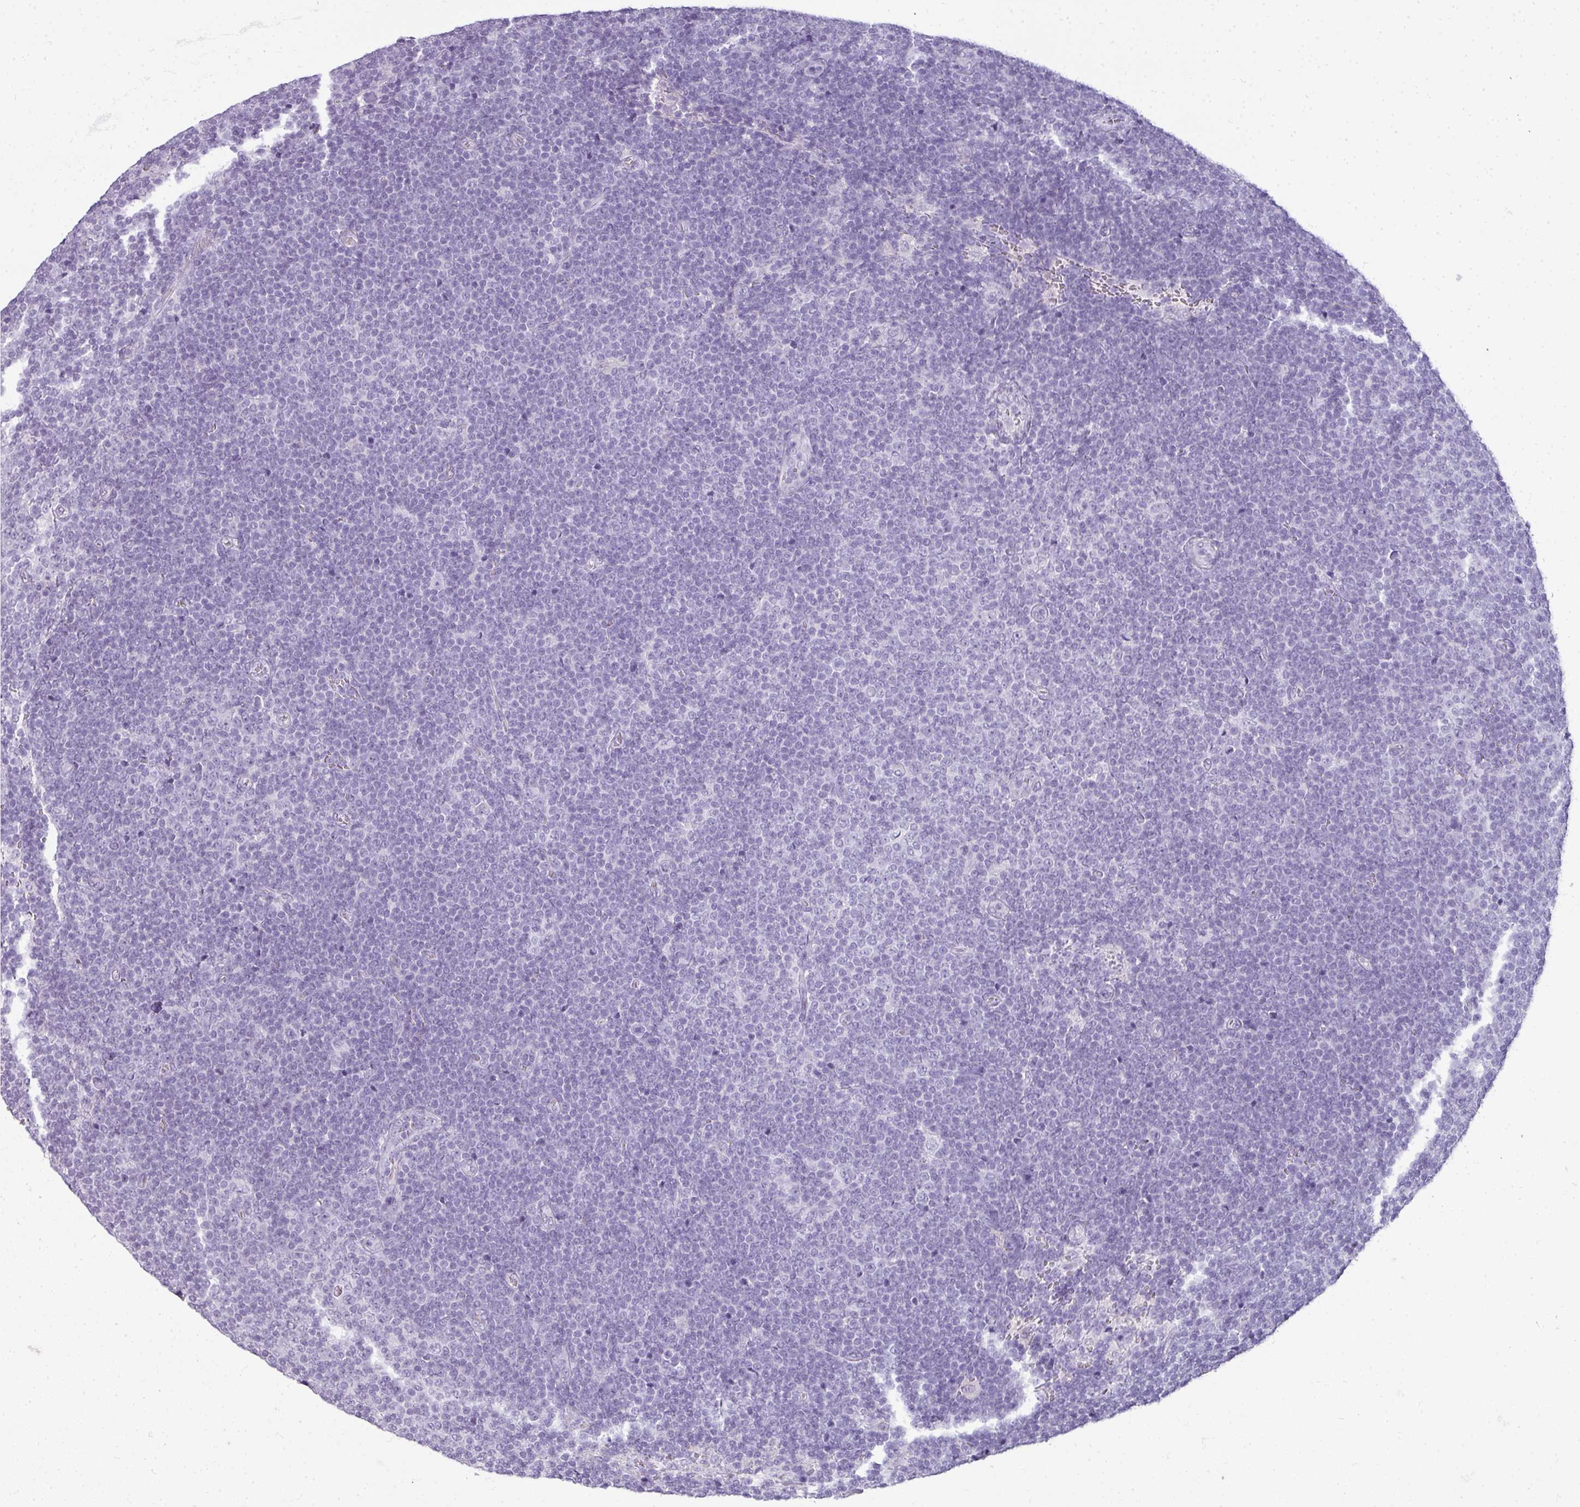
{"staining": {"intensity": "negative", "quantity": "none", "location": "none"}, "tissue": "lymphoma", "cell_type": "Tumor cells", "image_type": "cancer", "snomed": [{"axis": "morphology", "description": "Malignant lymphoma, non-Hodgkin's type, Low grade"}, {"axis": "topography", "description": "Lymph node"}], "caption": "IHC histopathology image of neoplastic tissue: lymphoma stained with DAB exhibits no significant protein positivity in tumor cells.", "gene": "RBMY1F", "patient": {"sex": "male", "age": 48}}